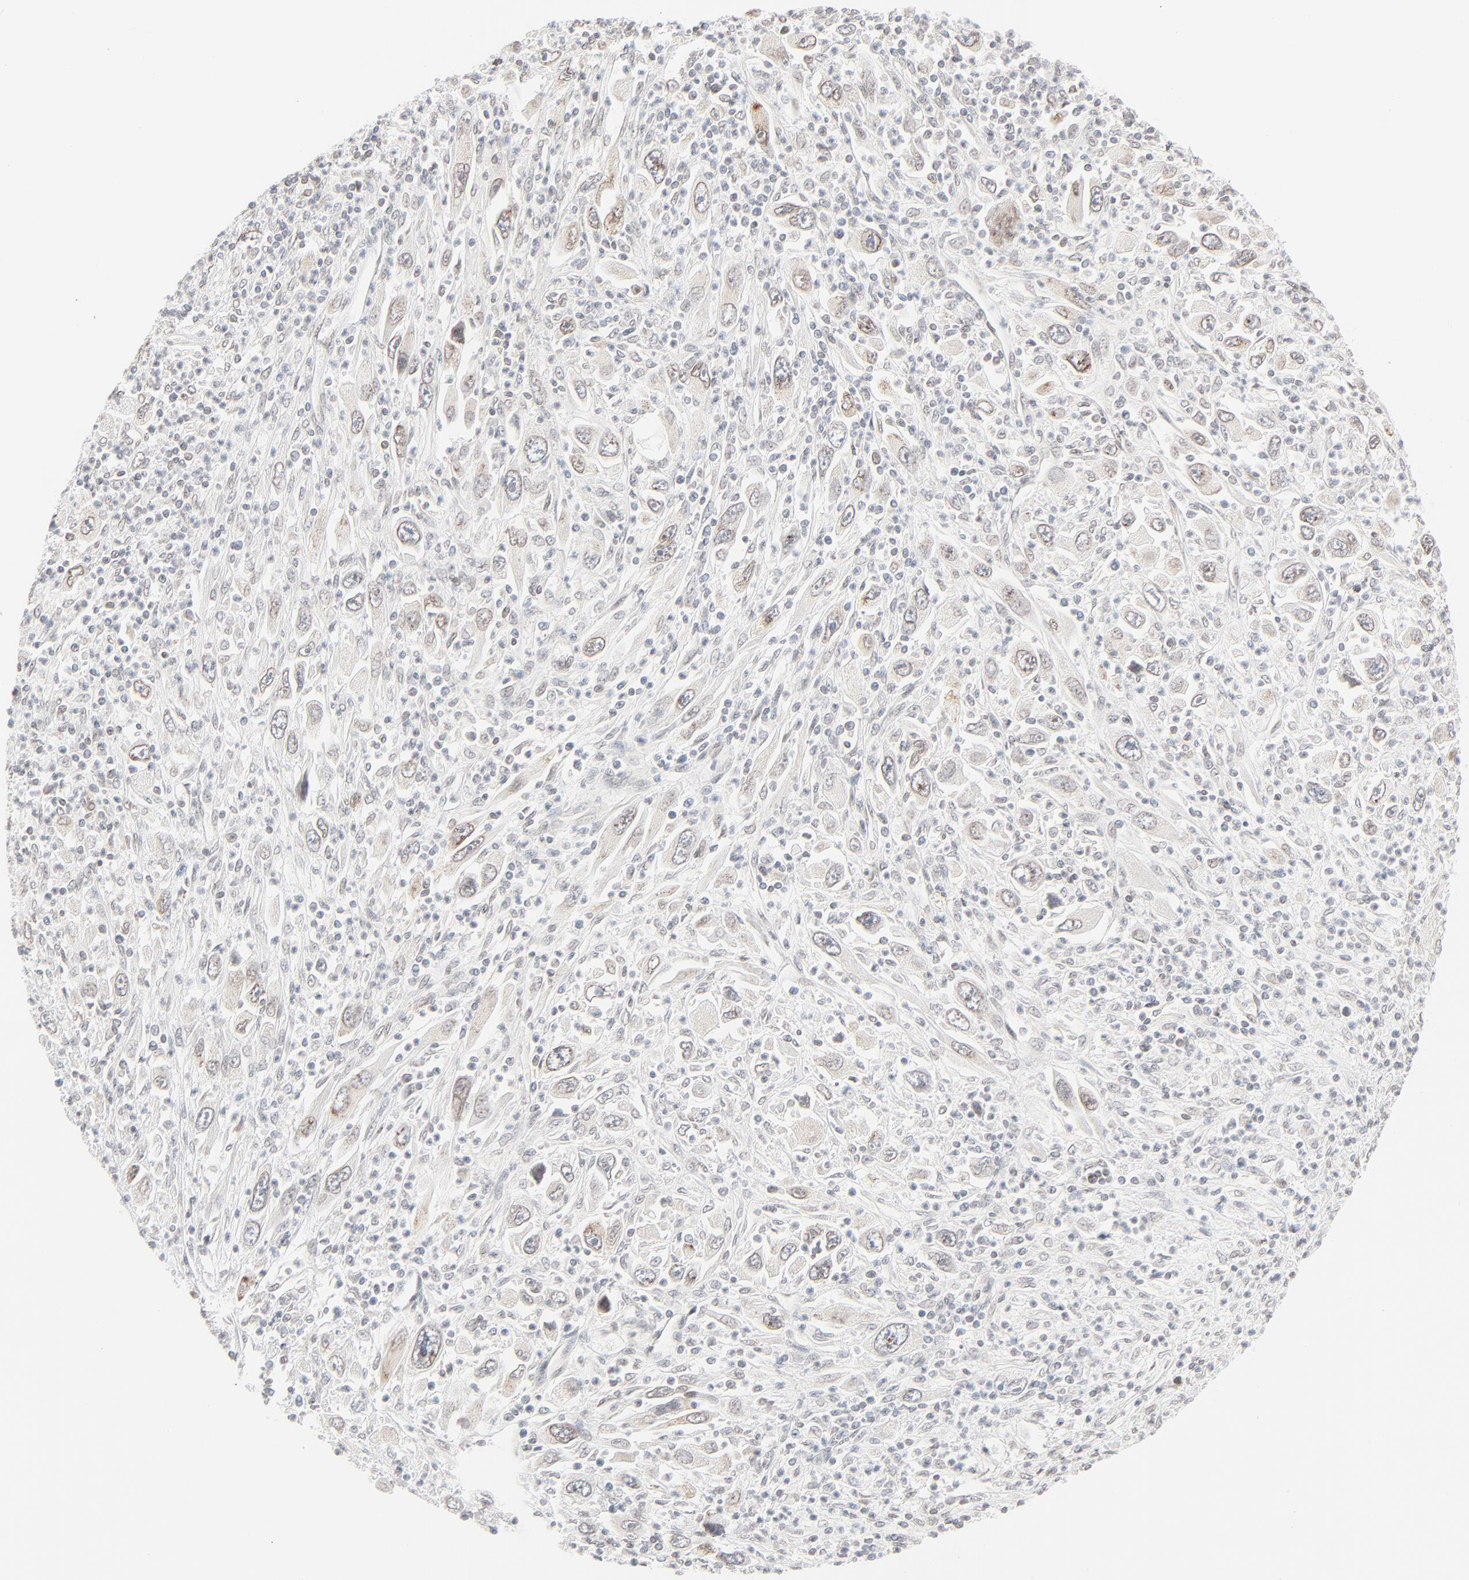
{"staining": {"intensity": "weak", "quantity": "25%-75%", "location": "cytoplasmic/membranous,nuclear"}, "tissue": "melanoma", "cell_type": "Tumor cells", "image_type": "cancer", "snomed": [{"axis": "morphology", "description": "Malignant melanoma, Metastatic site"}, {"axis": "topography", "description": "Skin"}], "caption": "Malignant melanoma (metastatic site) stained with a brown dye demonstrates weak cytoplasmic/membranous and nuclear positive positivity in about 25%-75% of tumor cells.", "gene": "MAD1L1", "patient": {"sex": "female", "age": 56}}